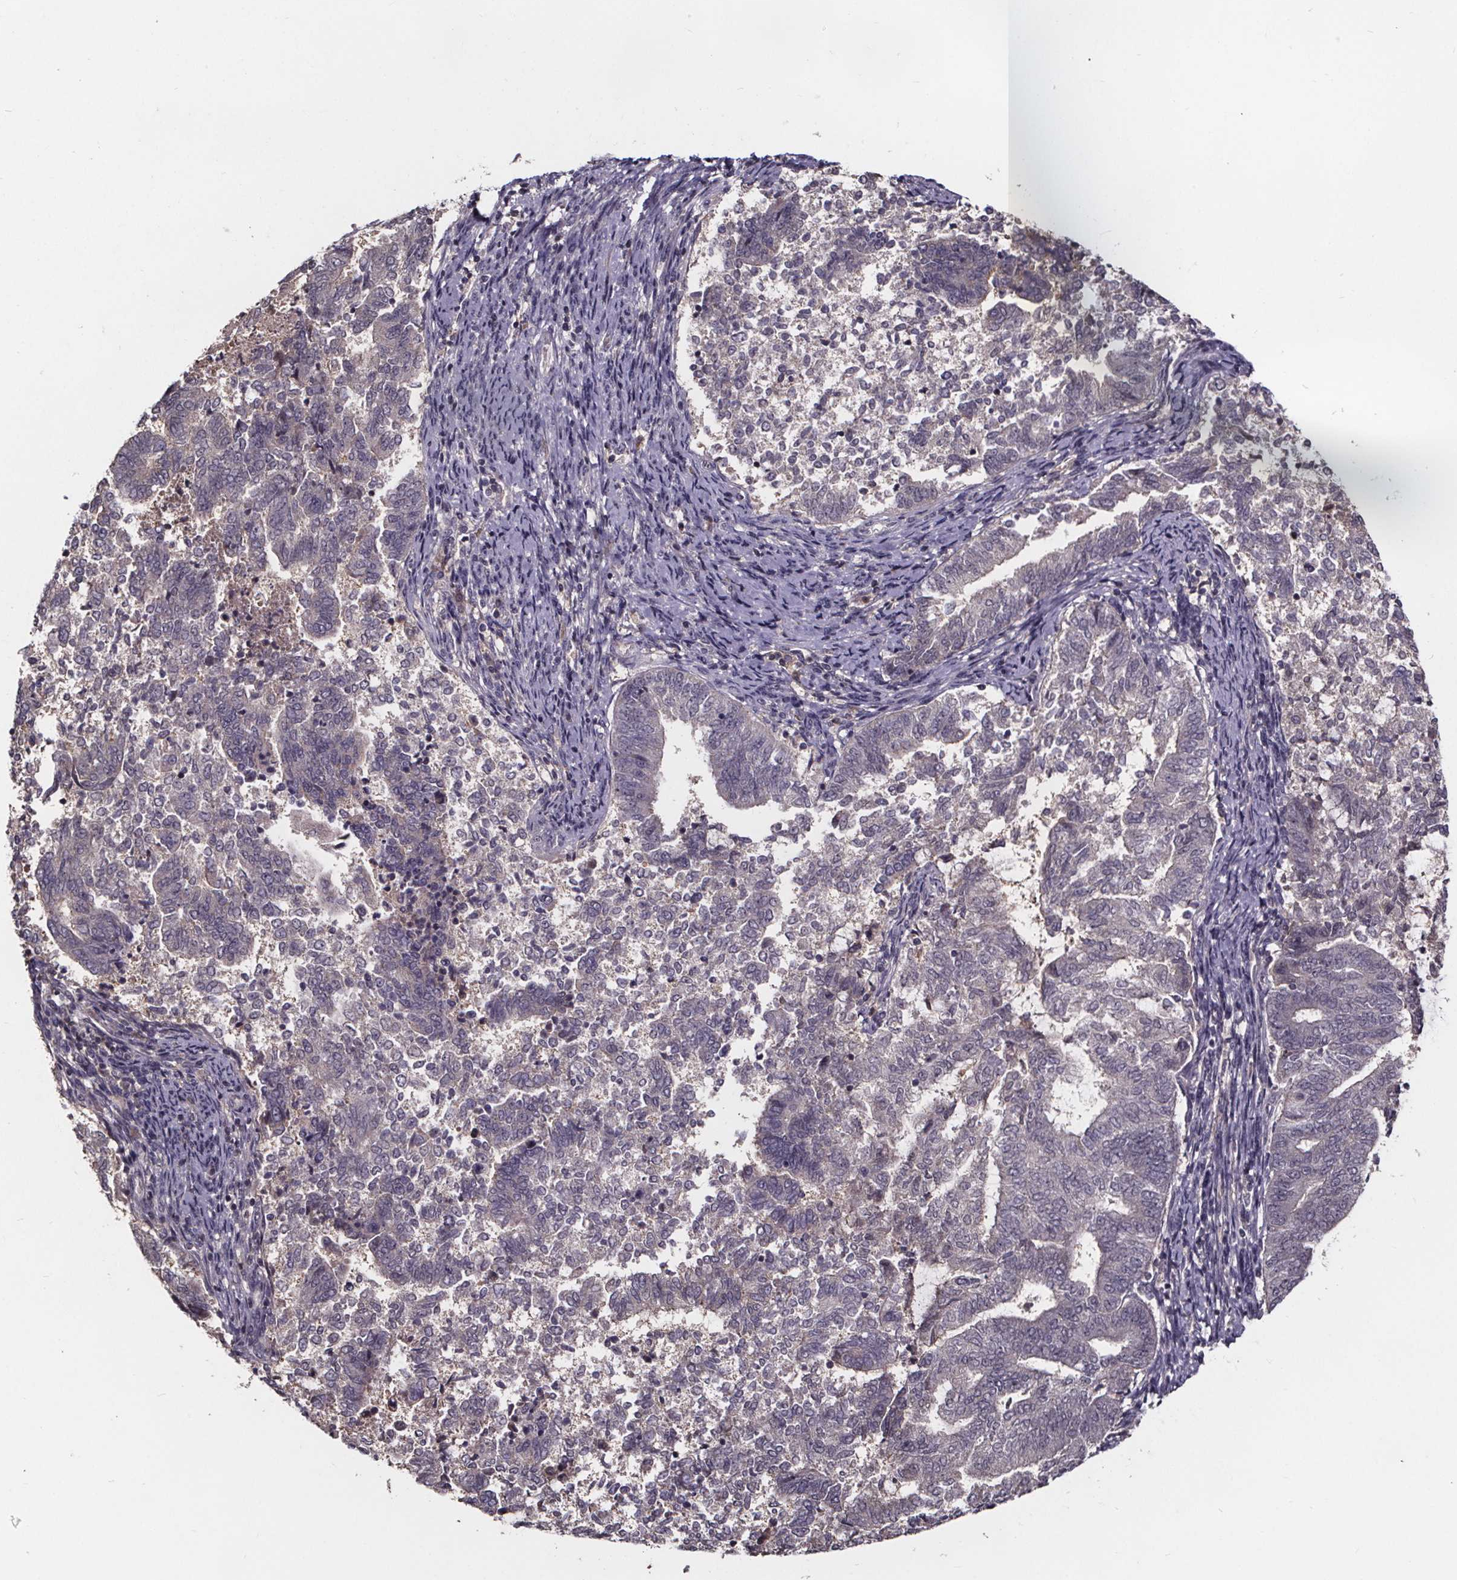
{"staining": {"intensity": "weak", "quantity": "<25%", "location": "cytoplasmic/membranous"}, "tissue": "endometrial cancer", "cell_type": "Tumor cells", "image_type": "cancer", "snomed": [{"axis": "morphology", "description": "Adenocarcinoma, NOS"}, {"axis": "topography", "description": "Endometrium"}], "caption": "DAB immunohistochemical staining of human endometrial cancer exhibits no significant positivity in tumor cells.", "gene": "SMIM1", "patient": {"sex": "female", "age": 65}}